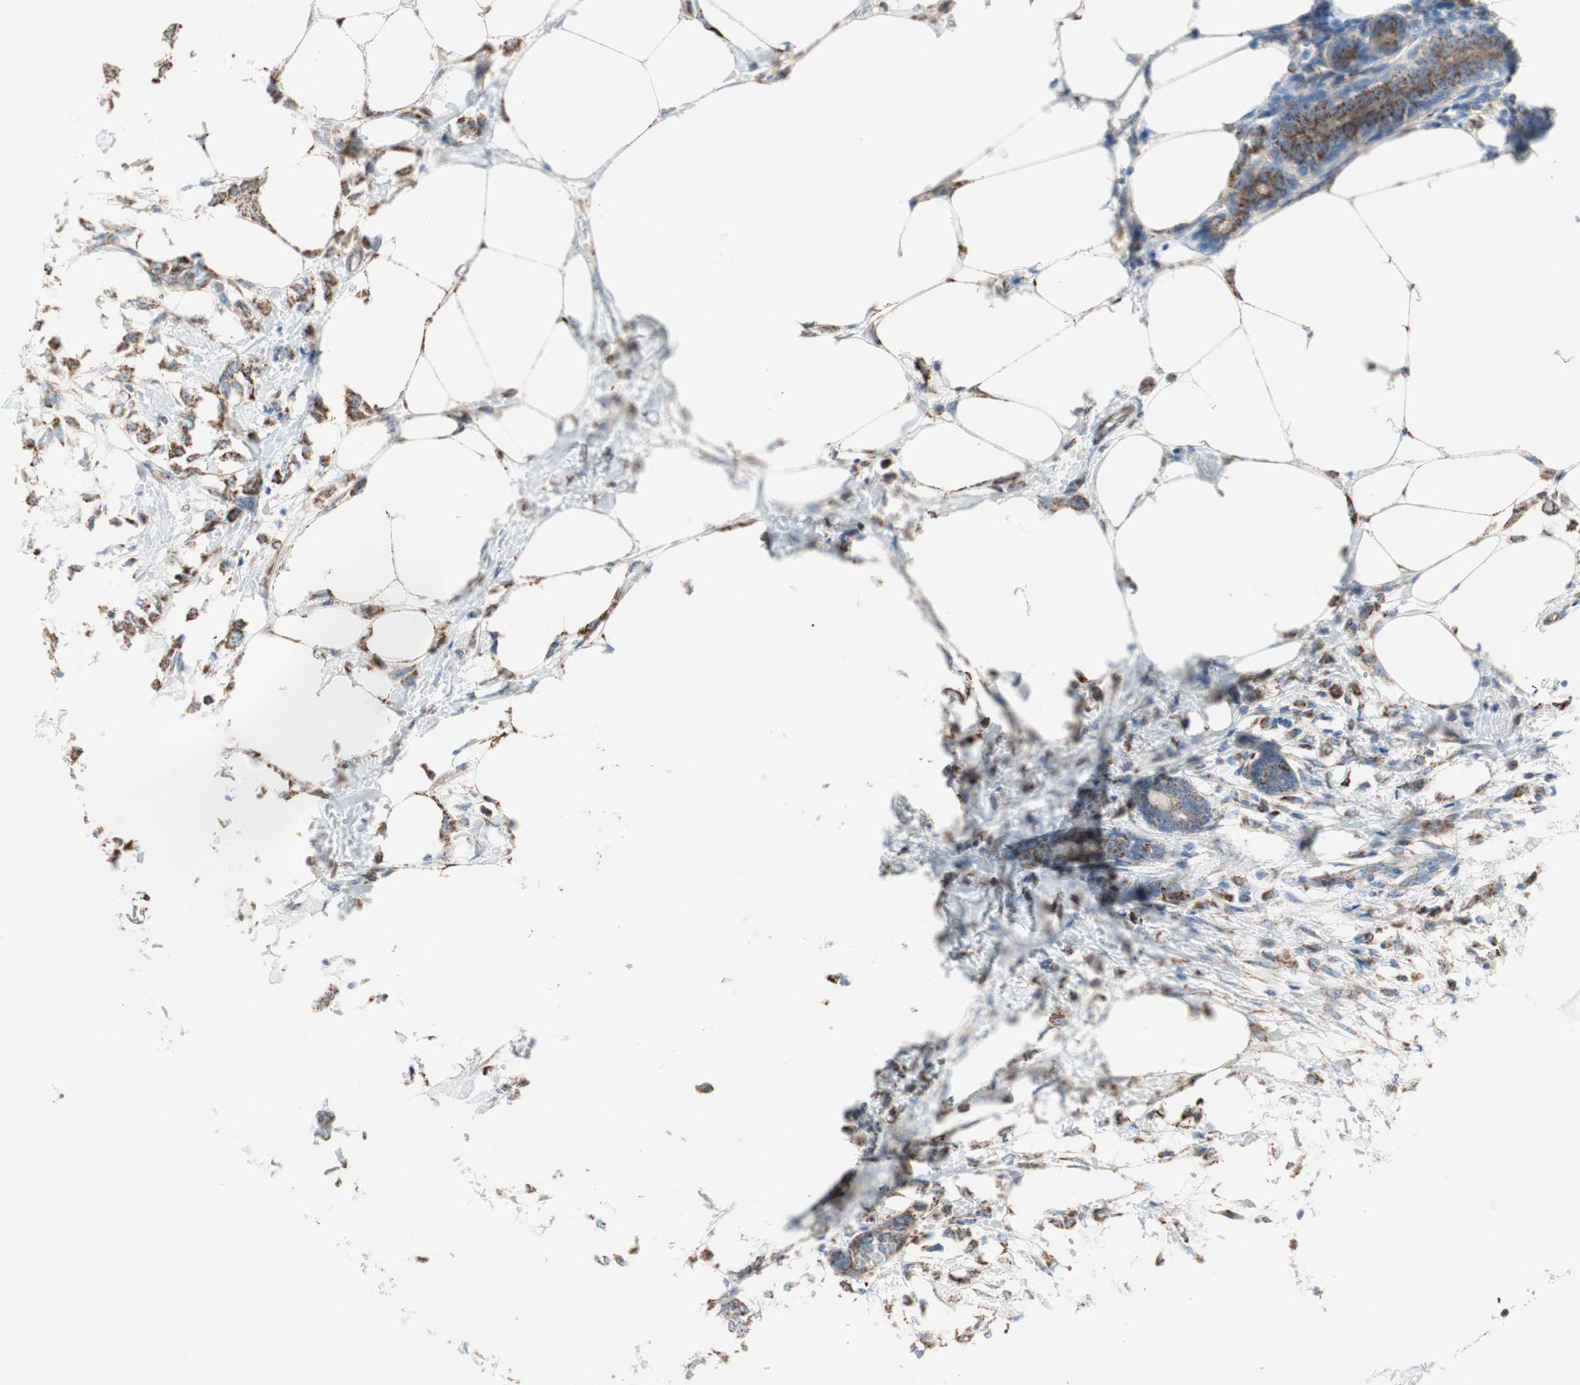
{"staining": {"intensity": "moderate", "quantity": ">75%", "location": "cytoplasmic/membranous"}, "tissue": "breast cancer", "cell_type": "Tumor cells", "image_type": "cancer", "snomed": [{"axis": "morphology", "description": "Lobular carcinoma, in situ"}, {"axis": "morphology", "description": "Lobular carcinoma"}, {"axis": "topography", "description": "Breast"}], "caption": "IHC photomicrograph of human breast cancer stained for a protein (brown), which demonstrates medium levels of moderate cytoplasmic/membranous positivity in approximately >75% of tumor cells.", "gene": "TST", "patient": {"sex": "female", "age": 41}}